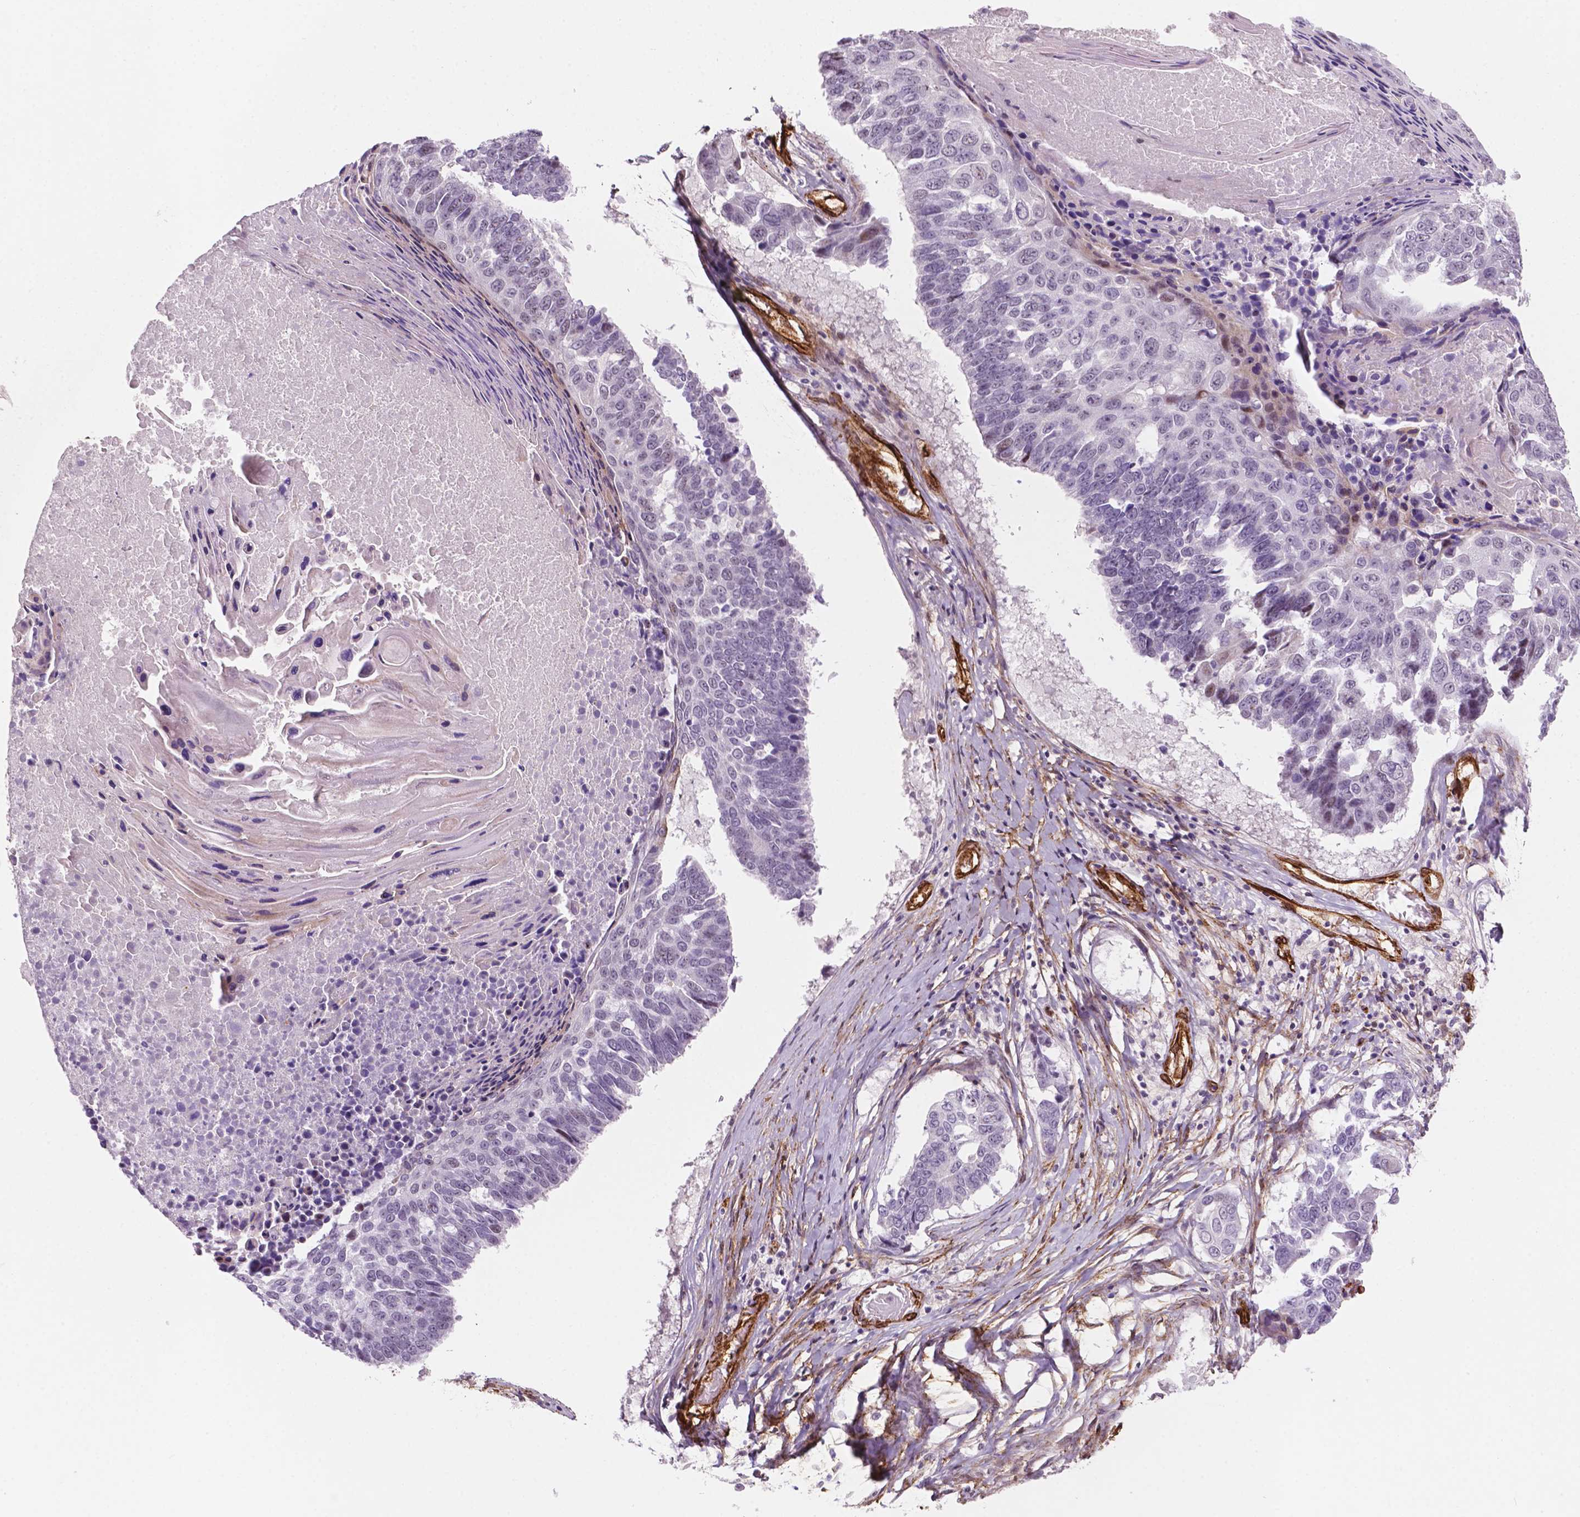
{"staining": {"intensity": "negative", "quantity": "none", "location": "none"}, "tissue": "lung cancer", "cell_type": "Tumor cells", "image_type": "cancer", "snomed": [{"axis": "morphology", "description": "Squamous cell carcinoma, NOS"}, {"axis": "topography", "description": "Lung"}], "caption": "Photomicrograph shows no protein positivity in tumor cells of lung cancer tissue. (DAB immunohistochemistry, high magnification).", "gene": "EGFL8", "patient": {"sex": "male", "age": 73}}